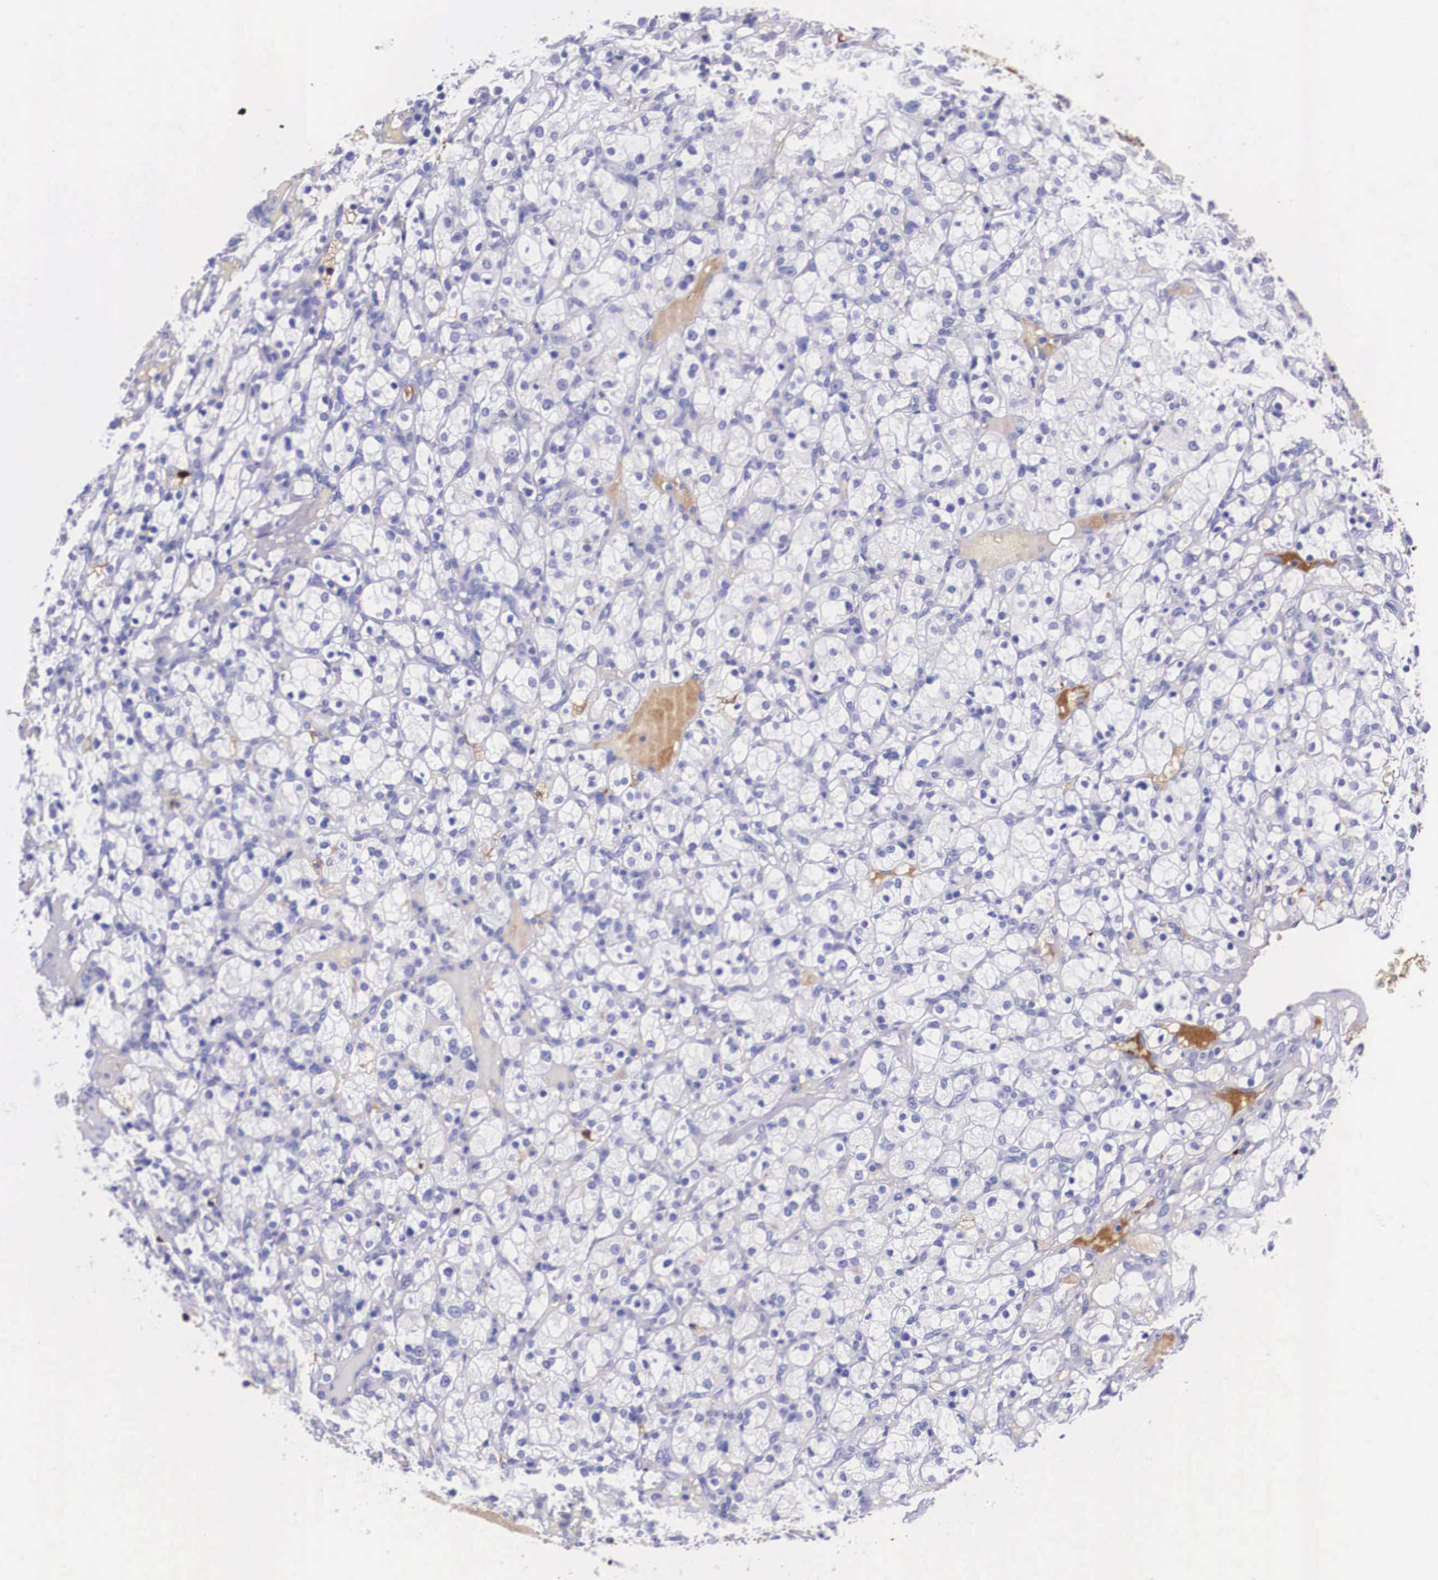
{"staining": {"intensity": "negative", "quantity": "none", "location": "none"}, "tissue": "renal cancer", "cell_type": "Tumor cells", "image_type": "cancer", "snomed": [{"axis": "morphology", "description": "Adenocarcinoma, NOS"}, {"axis": "topography", "description": "Kidney"}], "caption": "An IHC histopathology image of renal cancer is shown. There is no staining in tumor cells of renal cancer. Nuclei are stained in blue.", "gene": "PLG", "patient": {"sex": "female", "age": 83}}